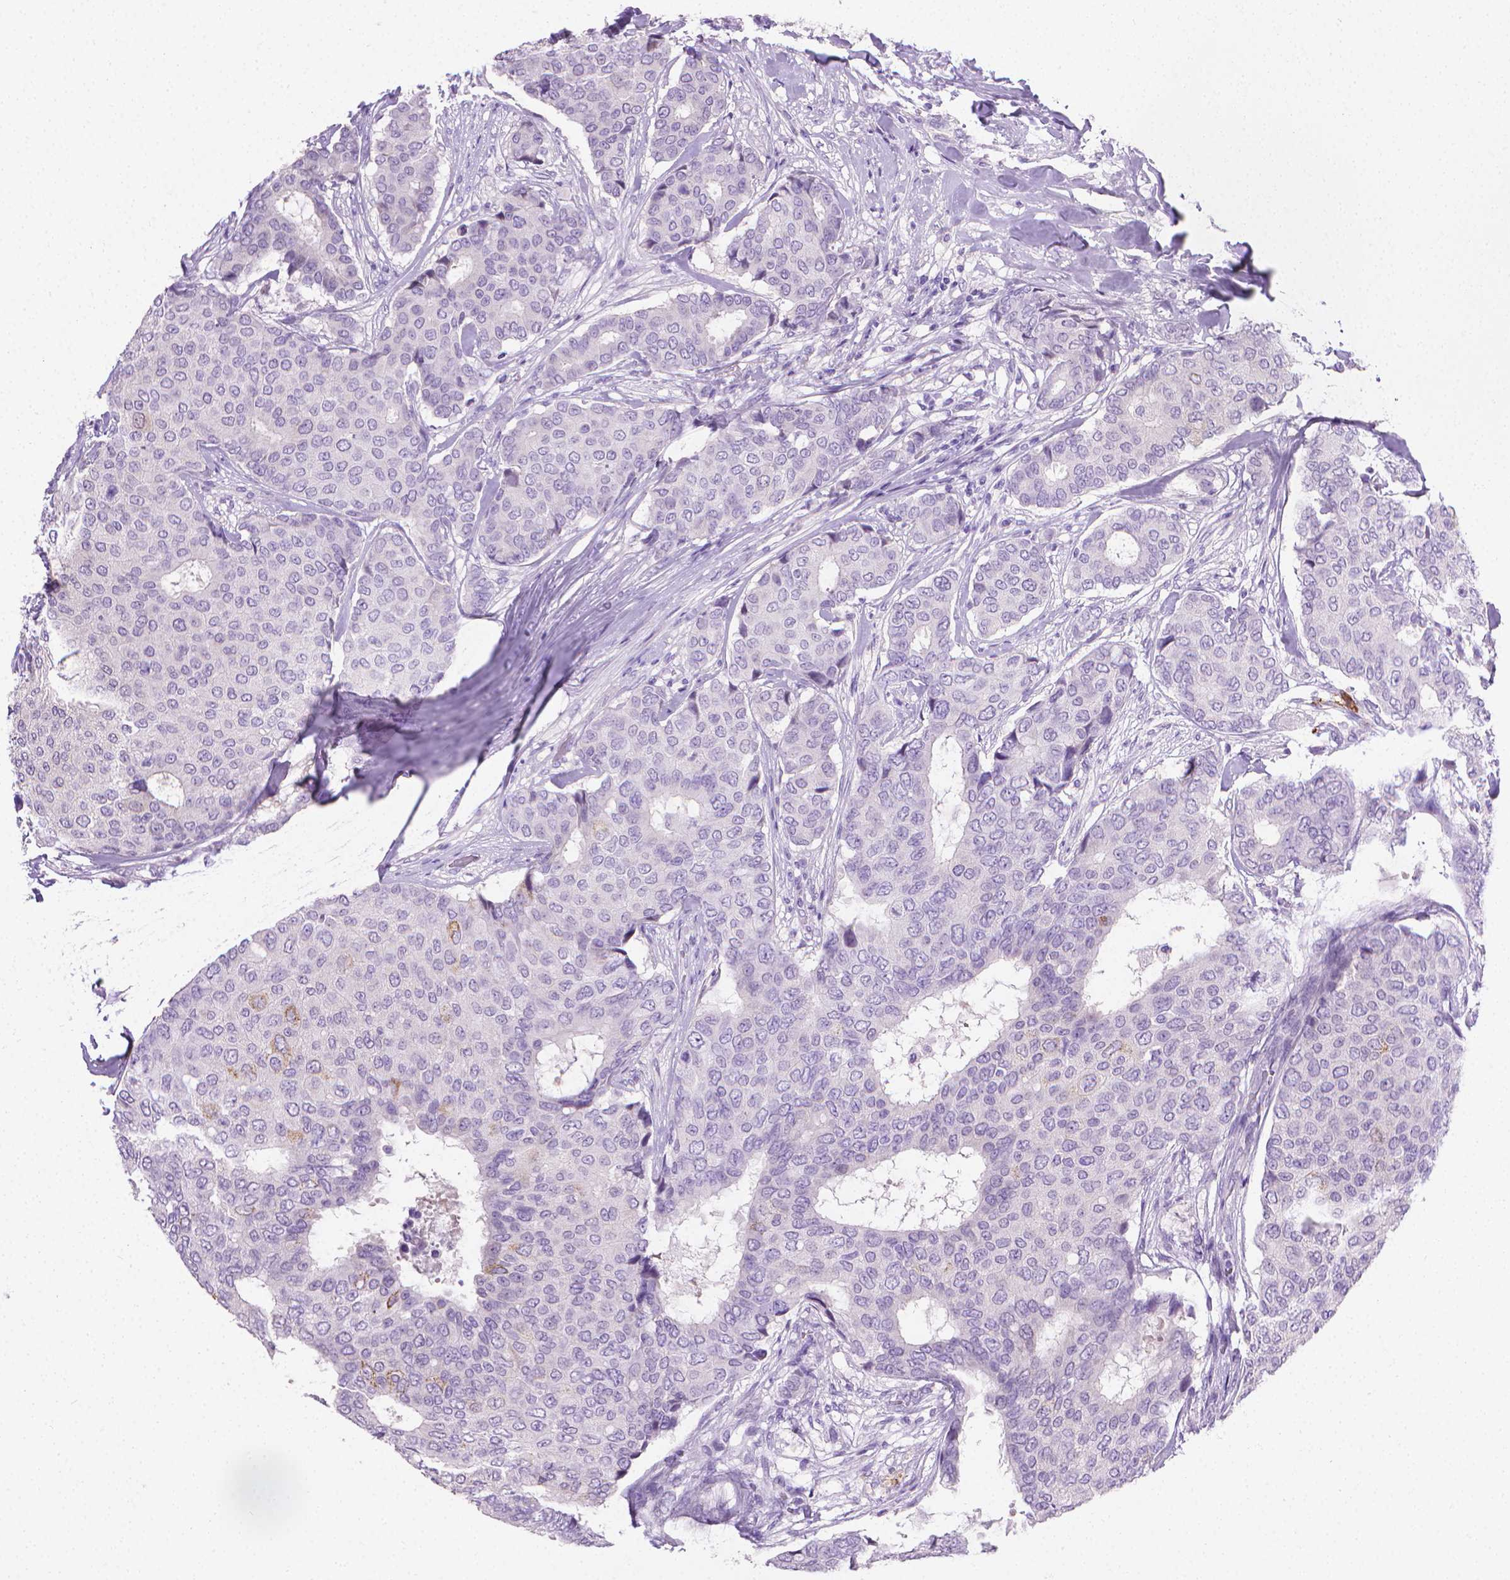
{"staining": {"intensity": "negative", "quantity": "none", "location": "none"}, "tissue": "breast cancer", "cell_type": "Tumor cells", "image_type": "cancer", "snomed": [{"axis": "morphology", "description": "Duct carcinoma"}, {"axis": "topography", "description": "Breast"}], "caption": "Breast invasive ductal carcinoma was stained to show a protein in brown. There is no significant positivity in tumor cells.", "gene": "PNMA2", "patient": {"sex": "female", "age": 75}}